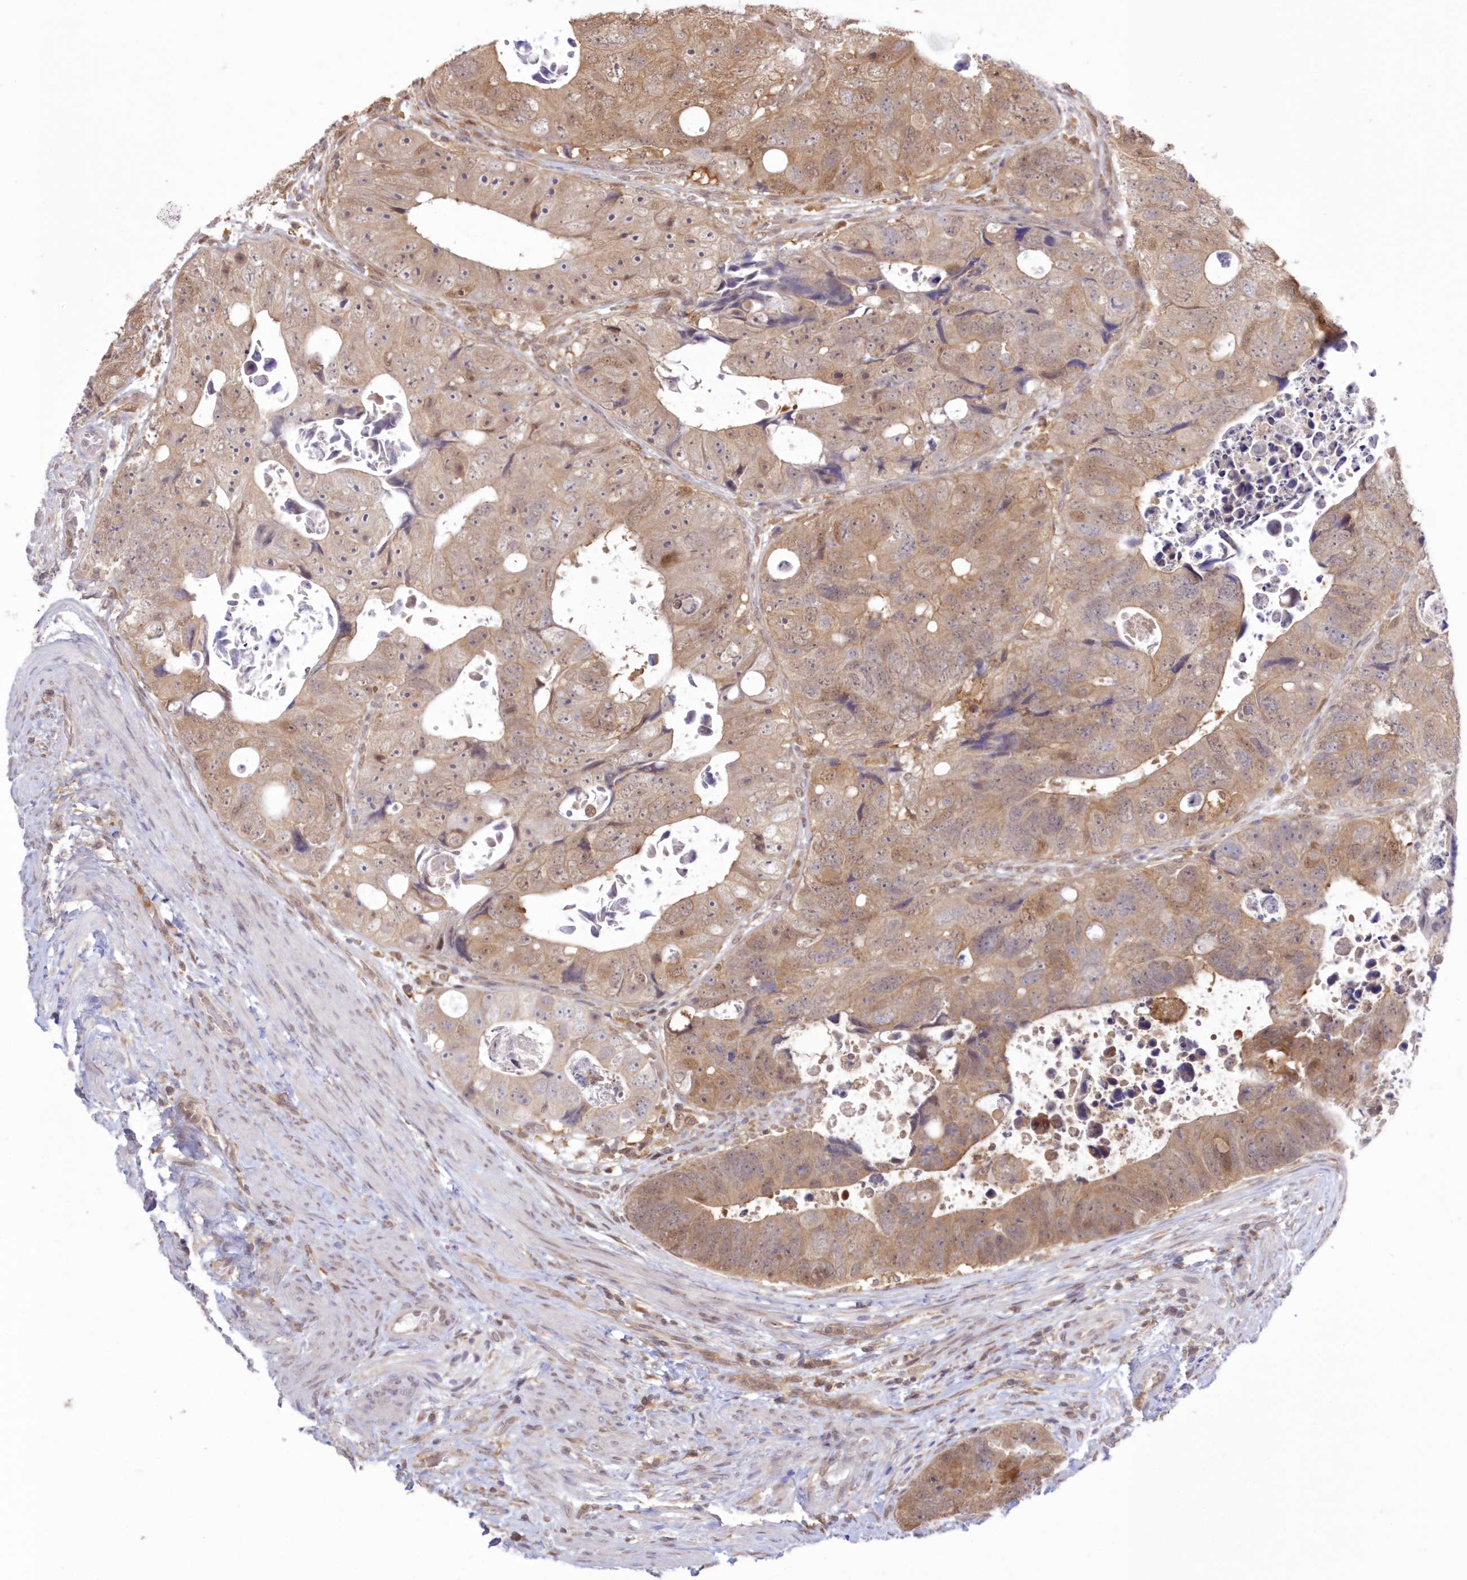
{"staining": {"intensity": "moderate", "quantity": ">75%", "location": "cytoplasmic/membranous"}, "tissue": "colorectal cancer", "cell_type": "Tumor cells", "image_type": "cancer", "snomed": [{"axis": "morphology", "description": "Adenocarcinoma, NOS"}, {"axis": "topography", "description": "Rectum"}], "caption": "Immunohistochemistry histopathology image of colorectal cancer stained for a protein (brown), which exhibits medium levels of moderate cytoplasmic/membranous staining in approximately >75% of tumor cells.", "gene": "RNPEP", "patient": {"sex": "male", "age": 59}}